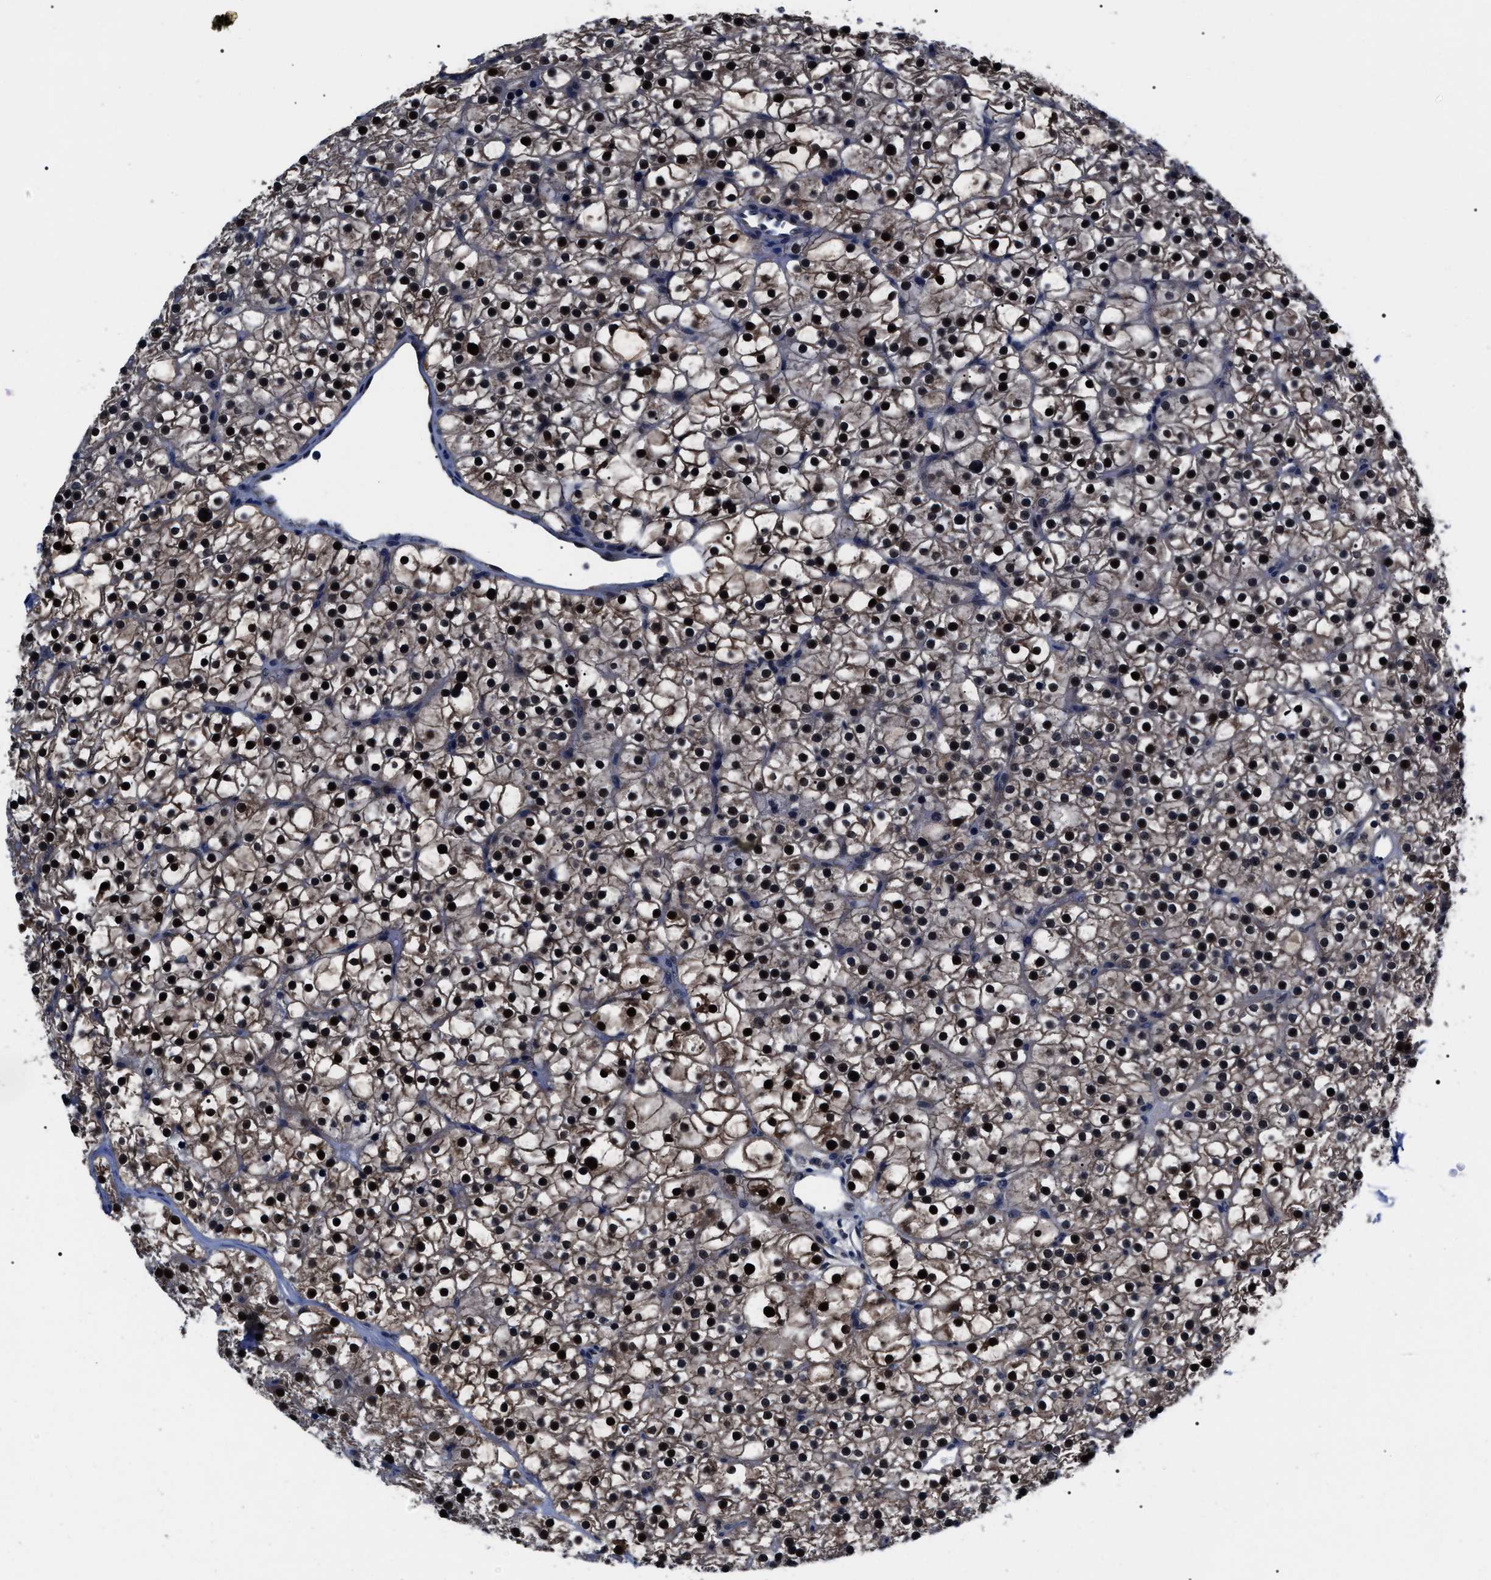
{"staining": {"intensity": "strong", "quantity": ">75%", "location": "nuclear"}, "tissue": "parathyroid gland", "cell_type": "Glandular cells", "image_type": "normal", "snomed": [{"axis": "morphology", "description": "Normal tissue, NOS"}, {"axis": "morphology", "description": "Adenoma, NOS"}, {"axis": "topography", "description": "Parathyroid gland"}], "caption": "This micrograph shows immunohistochemistry staining of normal human parathyroid gland, with high strong nuclear staining in about >75% of glandular cells.", "gene": "CSNK2A1", "patient": {"sex": "female", "age": 70}}